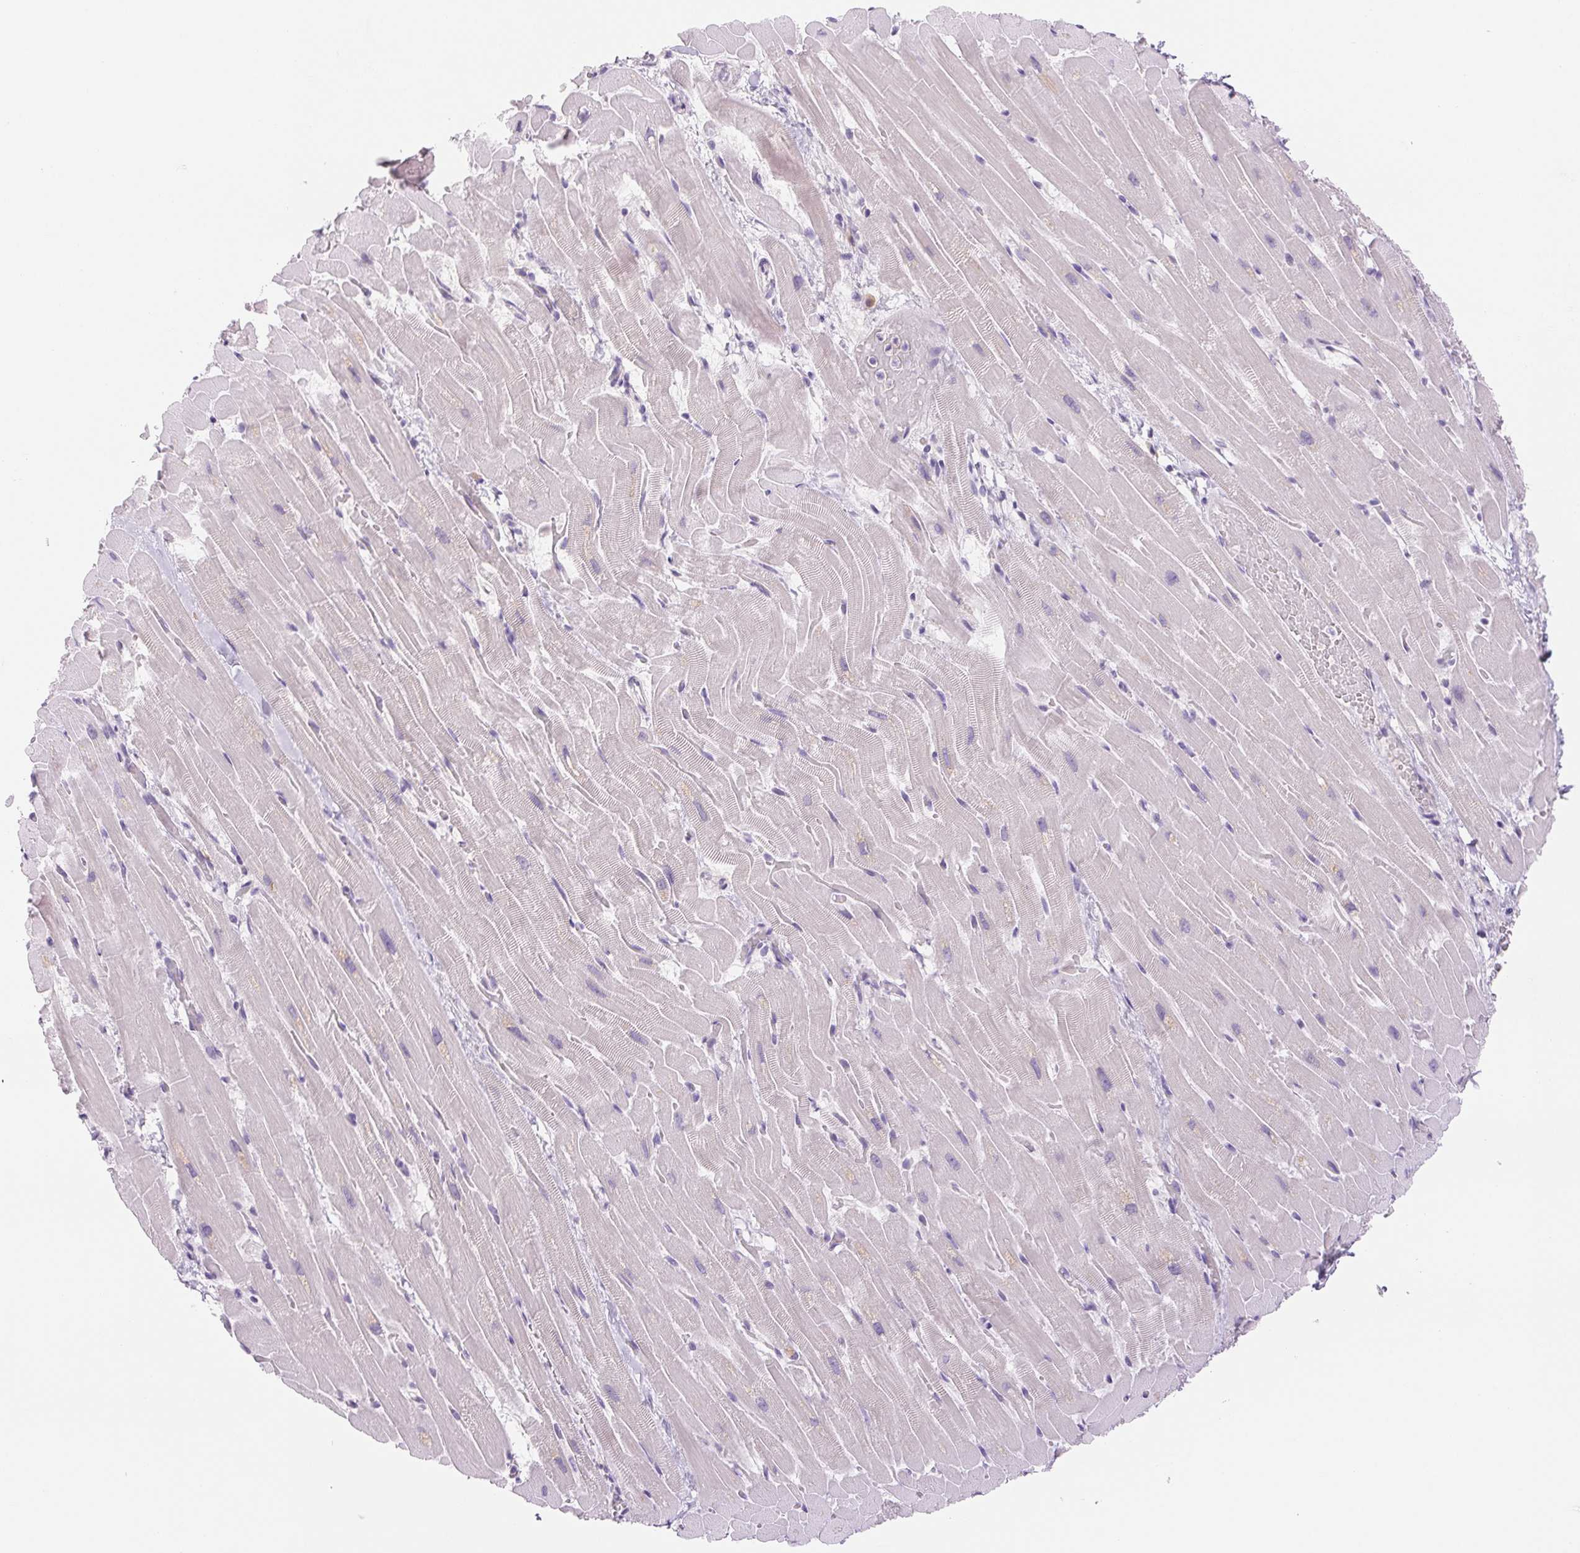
{"staining": {"intensity": "negative", "quantity": "none", "location": "none"}, "tissue": "heart muscle", "cell_type": "Cardiomyocytes", "image_type": "normal", "snomed": [{"axis": "morphology", "description": "Normal tissue, NOS"}, {"axis": "topography", "description": "Heart"}], "caption": "Immunohistochemical staining of unremarkable human heart muscle exhibits no significant expression in cardiomyocytes.", "gene": "IFIT1B", "patient": {"sex": "male", "age": 37}}